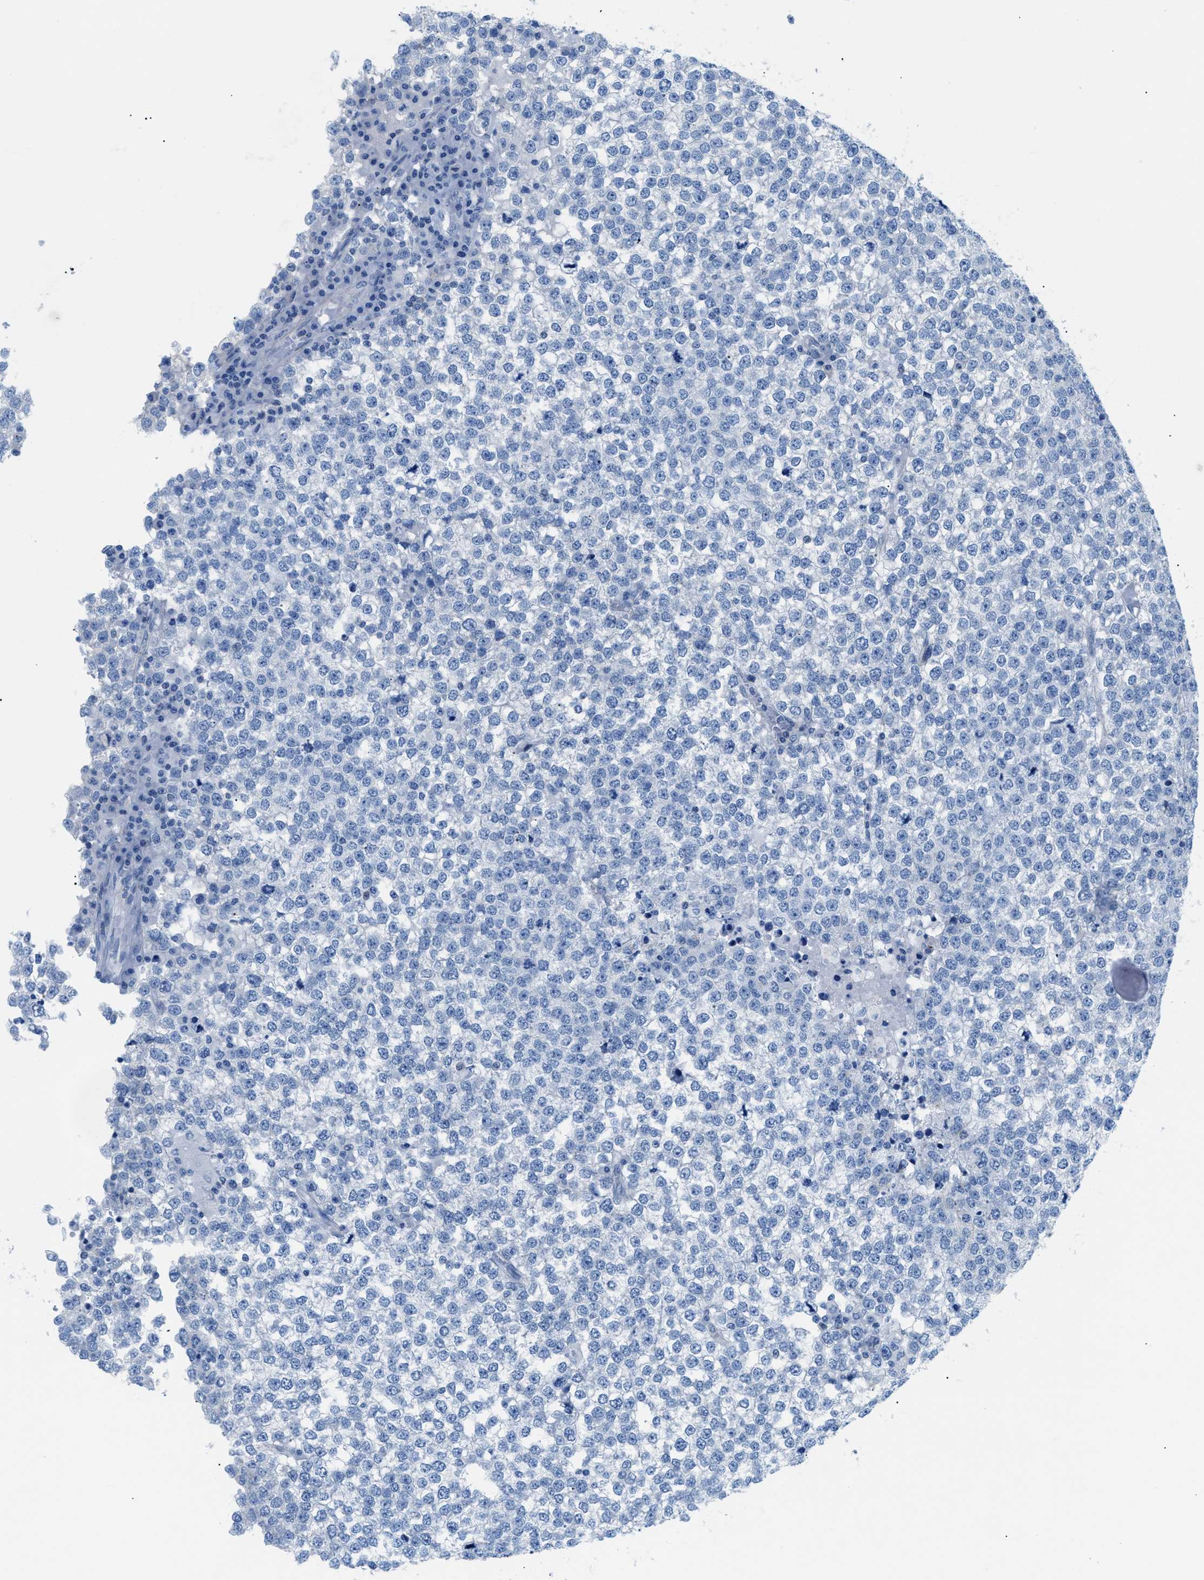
{"staining": {"intensity": "negative", "quantity": "none", "location": "none"}, "tissue": "testis cancer", "cell_type": "Tumor cells", "image_type": "cancer", "snomed": [{"axis": "morphology", "description": "Seminoma, NOS"}, {"axis": "topography", "description": "Testis"}], "caption": "This photomicrograph is of testis cancer (seminoma) stained with immunohistochemistry to label a protein in brown with the nuclei are counter-stained blue. There is no staining in tumor cells.", "gene": "FDCSP", "patient": {"sex": "male", "age": 65}}